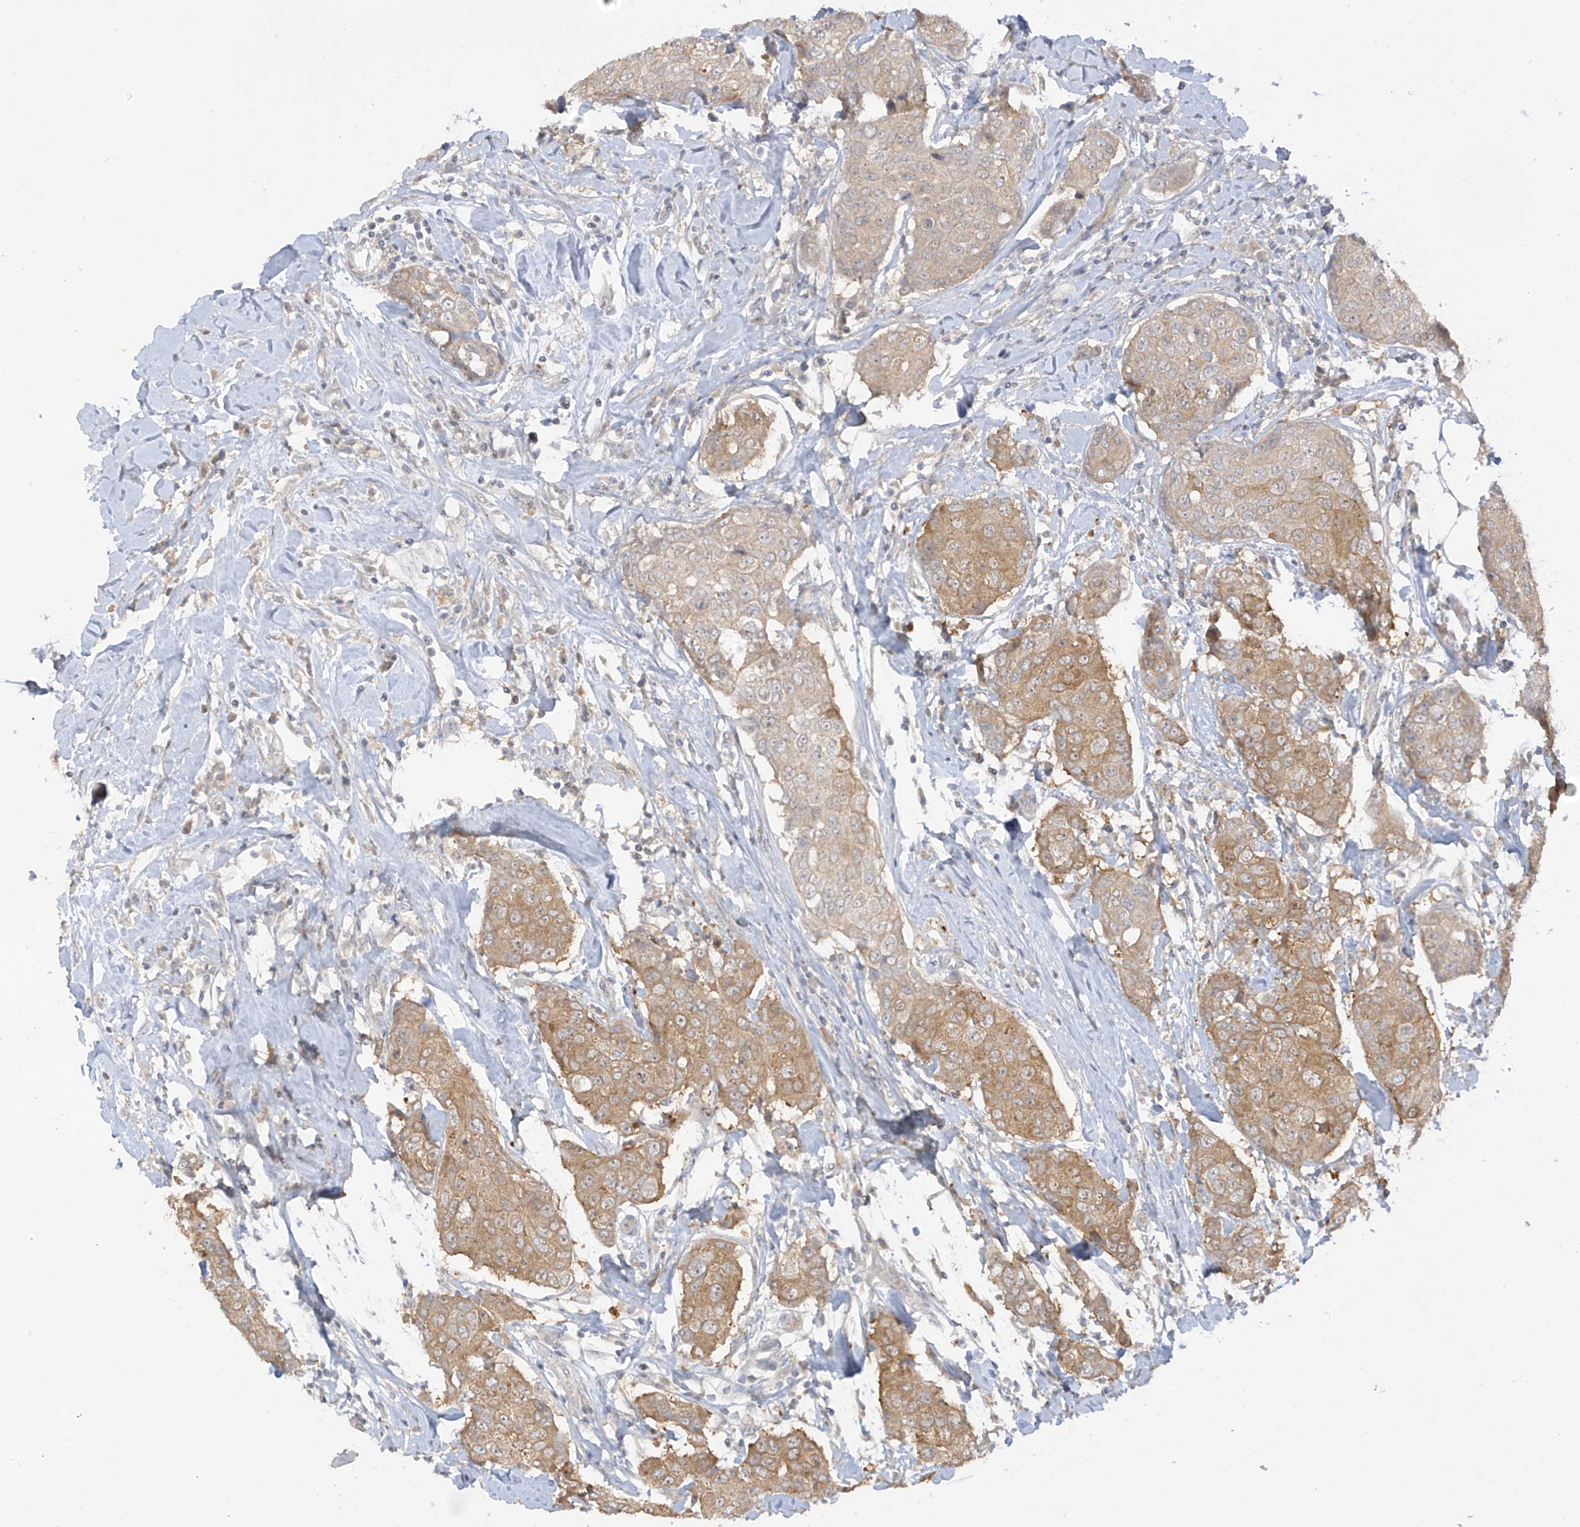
{"staining": {"intensity": "moderate", "quantity": "25%-75%", "location": "cytoplasmic/membranous"}, "tissue": "breast cancer", "cell_type": "Tumor cells", "image_type": "cancer", "snomed": [{"axis": "morphology", "description": "Duct carcinoma"}, {"axis": "topography", "description": "Breast"}], "caption": "IHC (DAB) staining of breast cancer reveals moderate cytoplasmic/membranous protein expression in about 25%-75% of tumor cells.", "gene": "ANGEL2", "patient": {"sex": "female", "age": 80}}